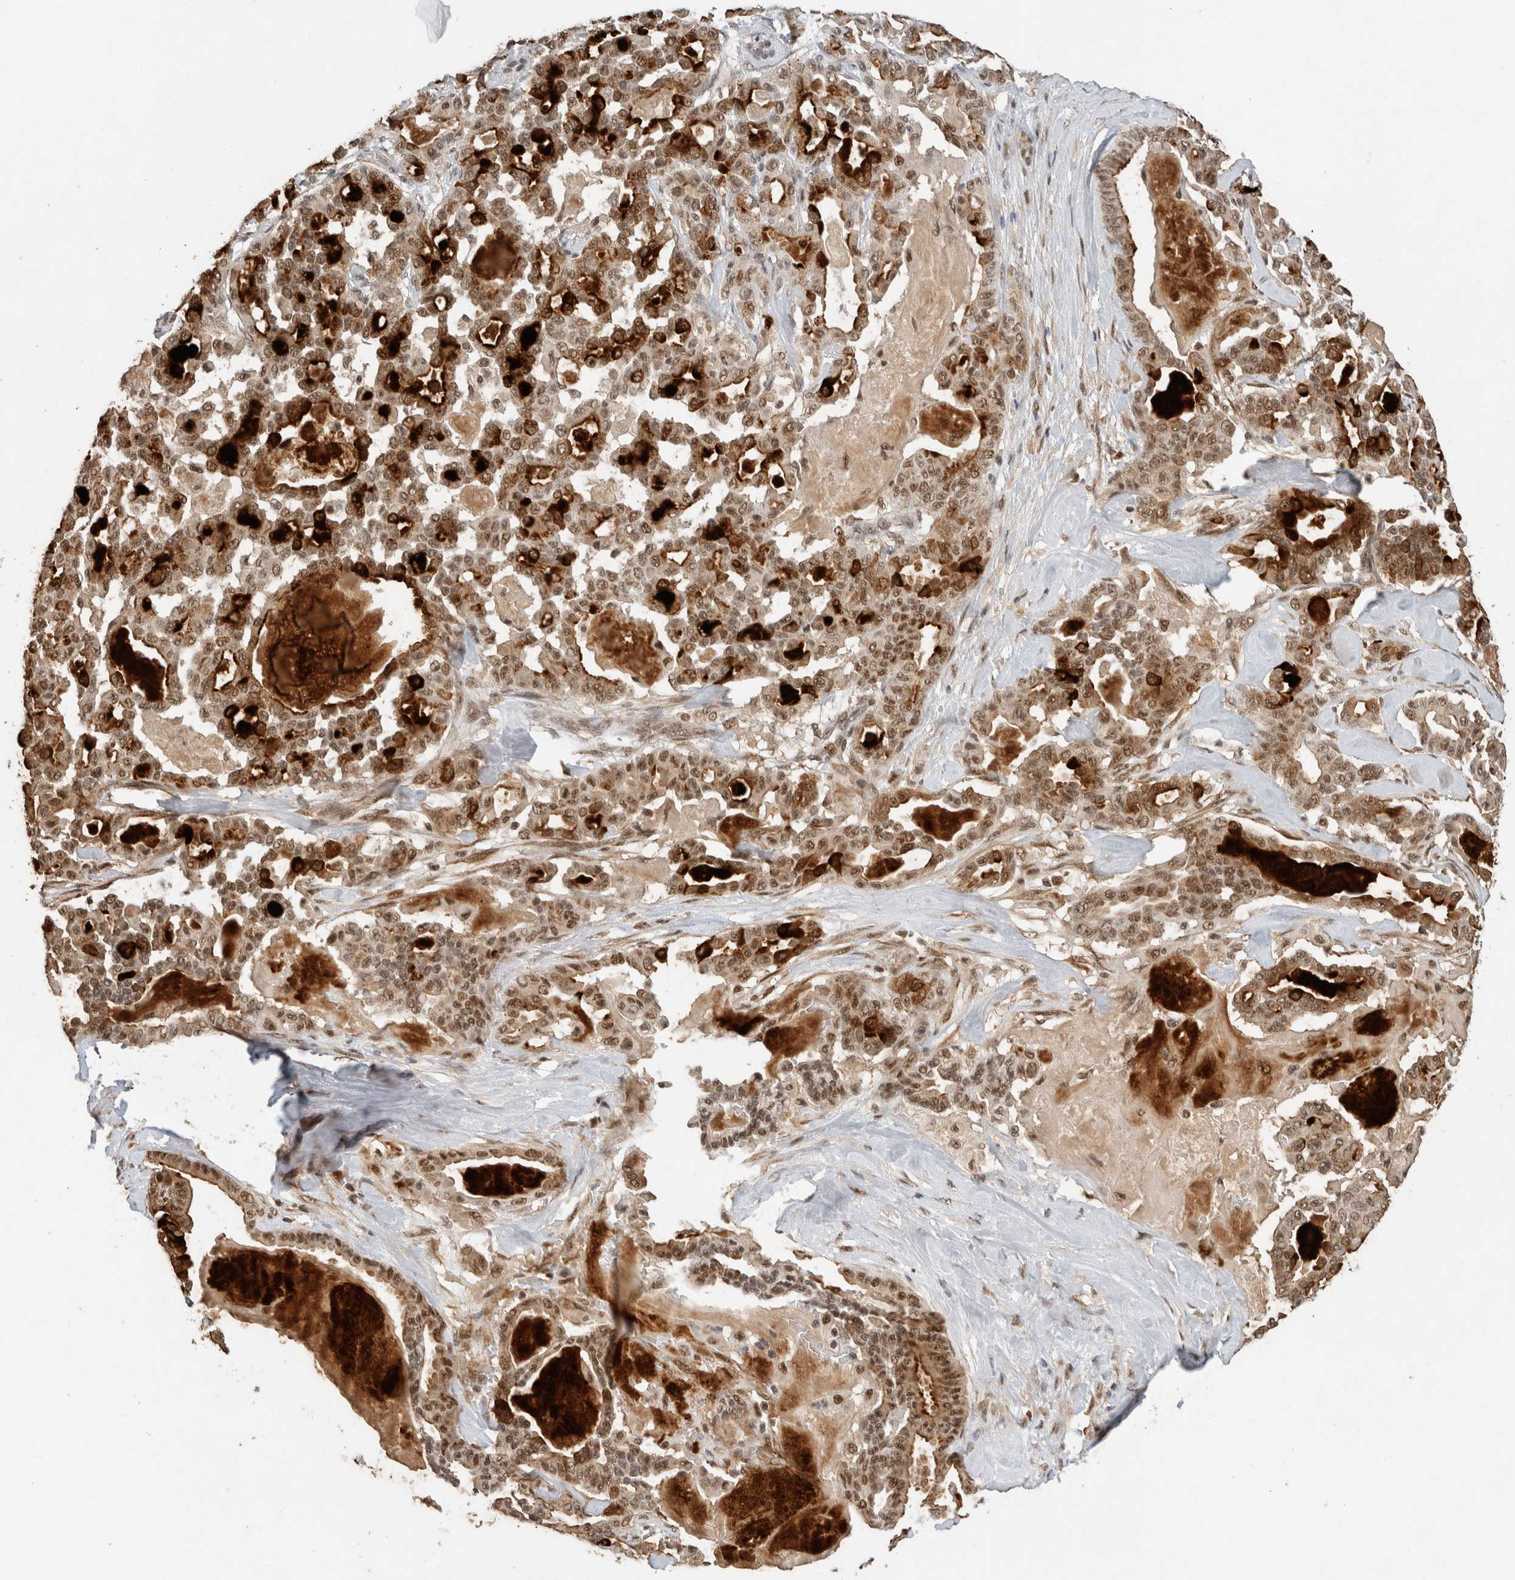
{"staining": {"intensity": "strong", "quantity": ">75%", "location": "cytoplasmic/membranous,nuclear"}, "tissue": "pancreatic cancer", "cell_type": "Tumor cells", "image_type": "cancer", "snomed": [{"axis": "morphology", "description": "Adenocarcinoma, NOS"}, {"axis": "topography", "description": "Pancreas"}], "caption": "IHC micrograph of neoplastic tissue: pancreatic adenocarcinoma stained using IHC exhibits high levels of strong protein expression localized specifically in the cytoplasmic/membranous and nuclear of tumor cells, appearing as a cytoplasmic/membranous and nuclear brown color.", "gene": "DDX42", "patient": {"sex": "male", "age": 63}}